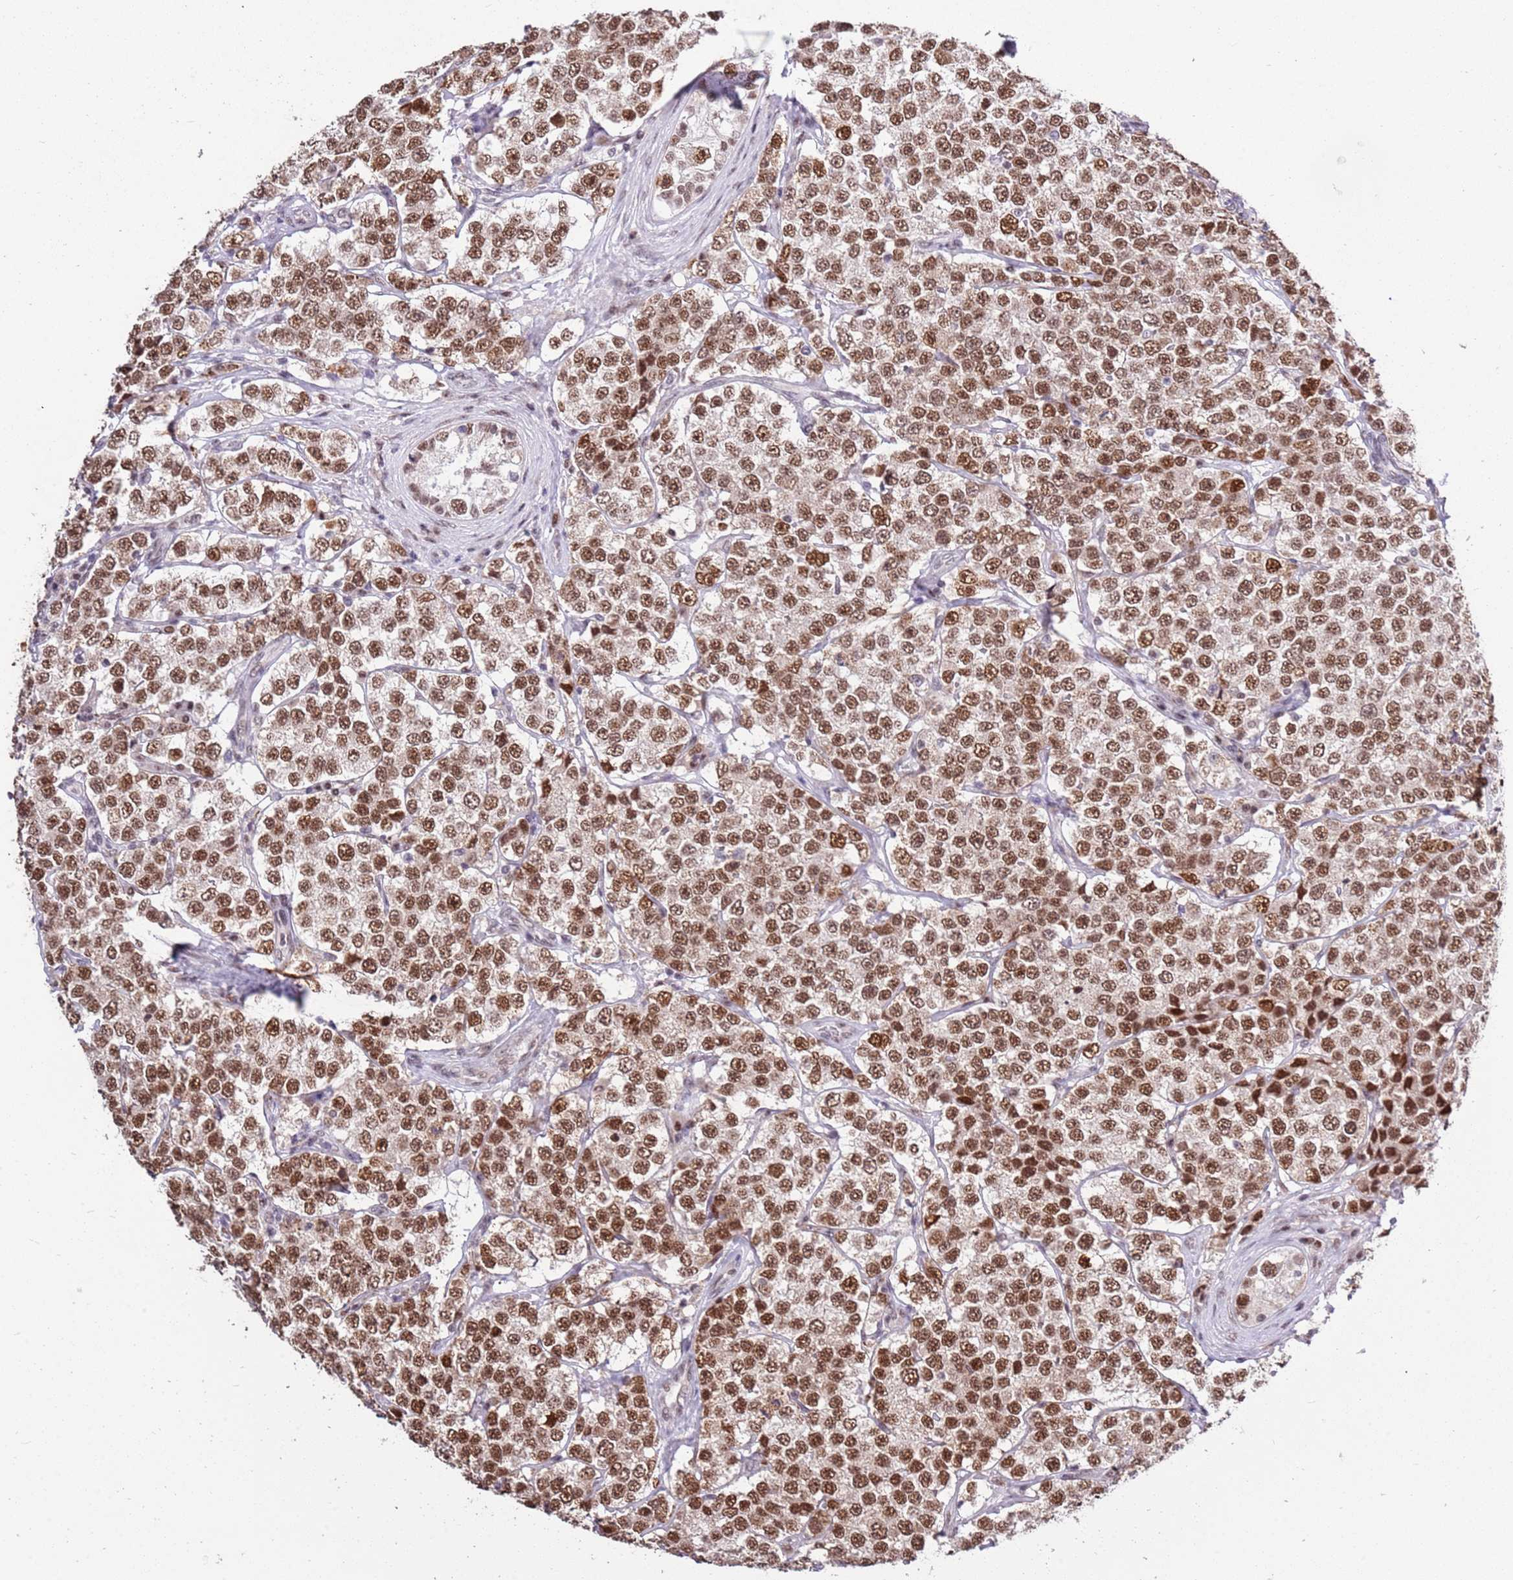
{"staining": {"intensity": "moderate", "quantity": ">75%", "location": "nuclear"}, "tissue": "testis cancer", "cell_type": "Tumor cells", "image_type": "cancer", "snomed": [{"axis": "morphology", "description": "Seminoma, NOS"}, {"axis": "topography", "description": "Testis"}], "caption": "Brown immunohistochemical staining in testis cancer exhibits moderate nuclear positivity in approximately >75% of tumor cells.", "gene": "AKAP8L", "patient": {"sex": "male", "age": 34}}